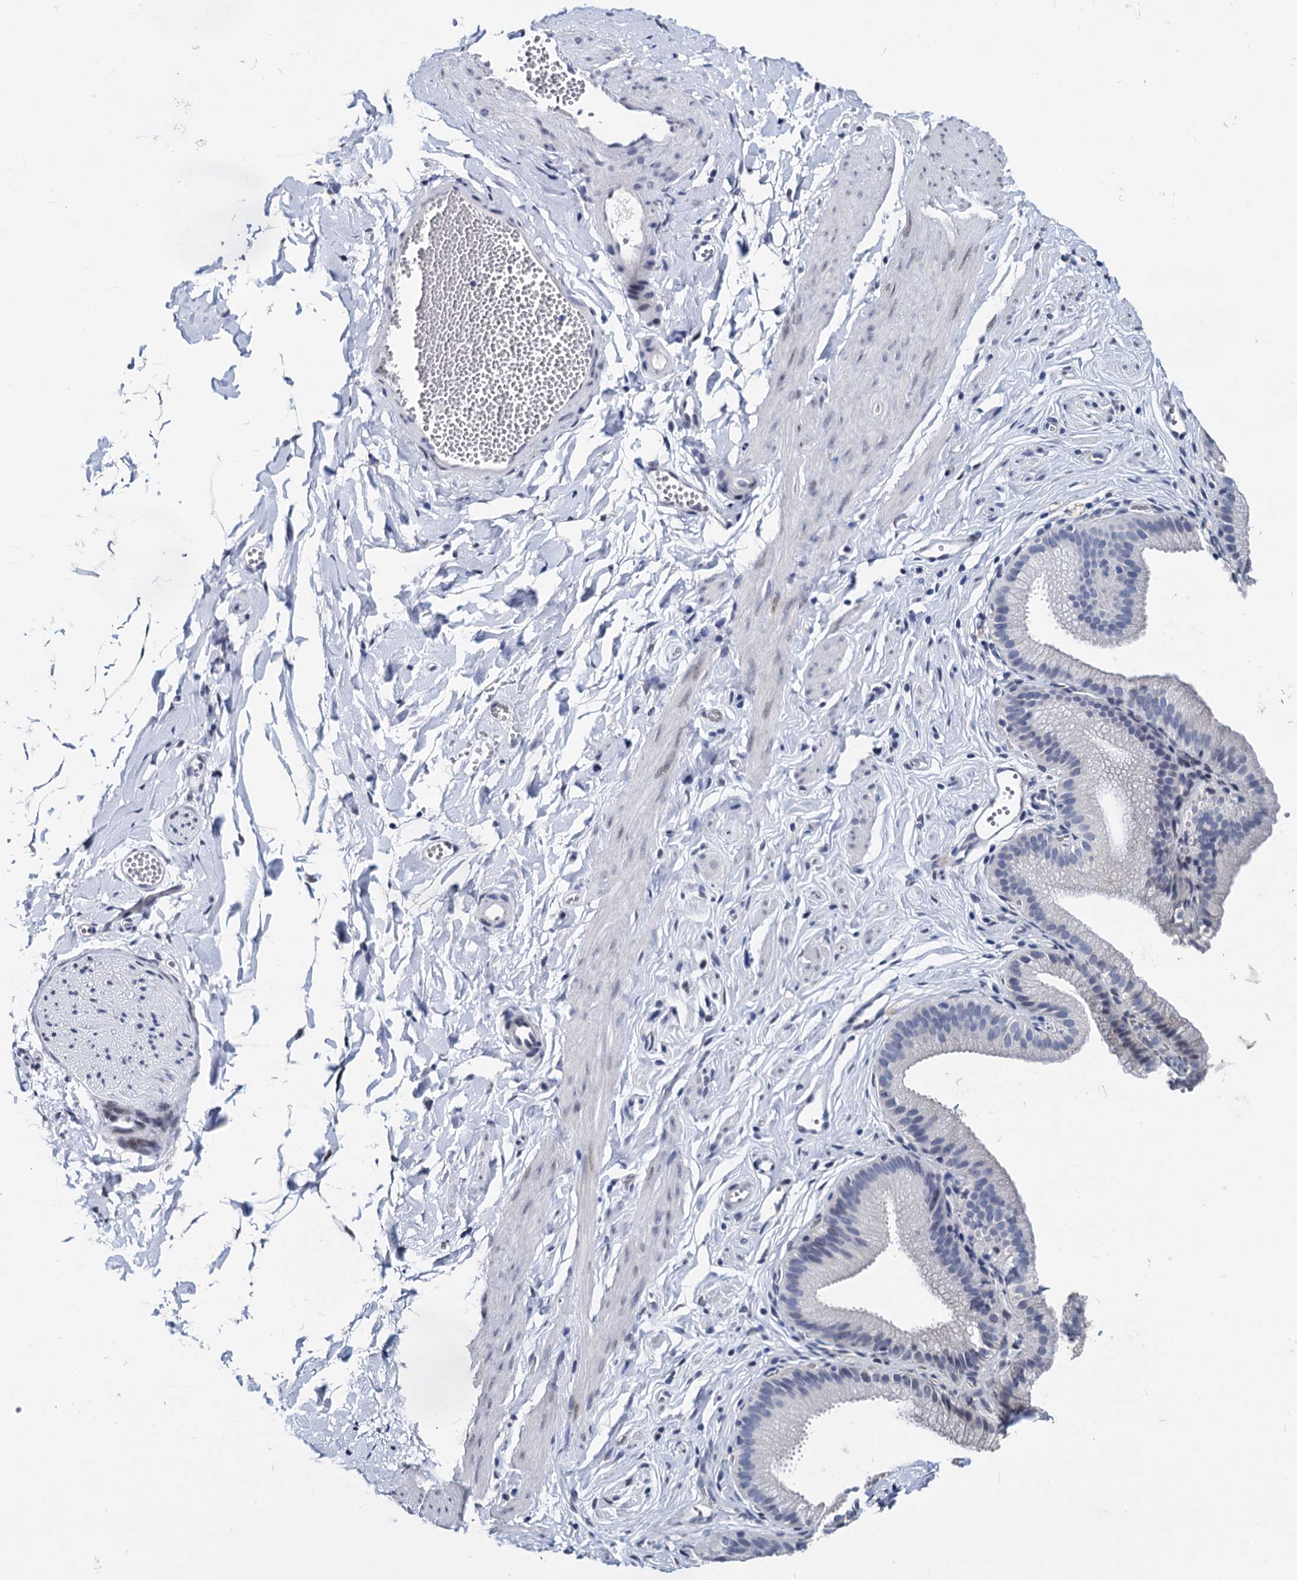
{"staining": {"intensity": "negative", "quantity": "none", "location": "none"}, "tissue": "adipose tissue", "cell_type": "Adipocytes", "image_type": "normal", "snomed": [{"axis": "morphology", "description": "Normal tissue, NOS"}, {"axis": "topography", "description": "Gallbladder"}, {"axis": "topography", "description": "Peripheral nerve tissue"}], "caption": "The IHC photomicrograph has no significant expression in adipocytes of adipose tissue. (Immunohistochemistry, brightfield microscopy, high magnification).", "gene": "MAGEA4", "patient": {"sex": "male", "age": 38}}